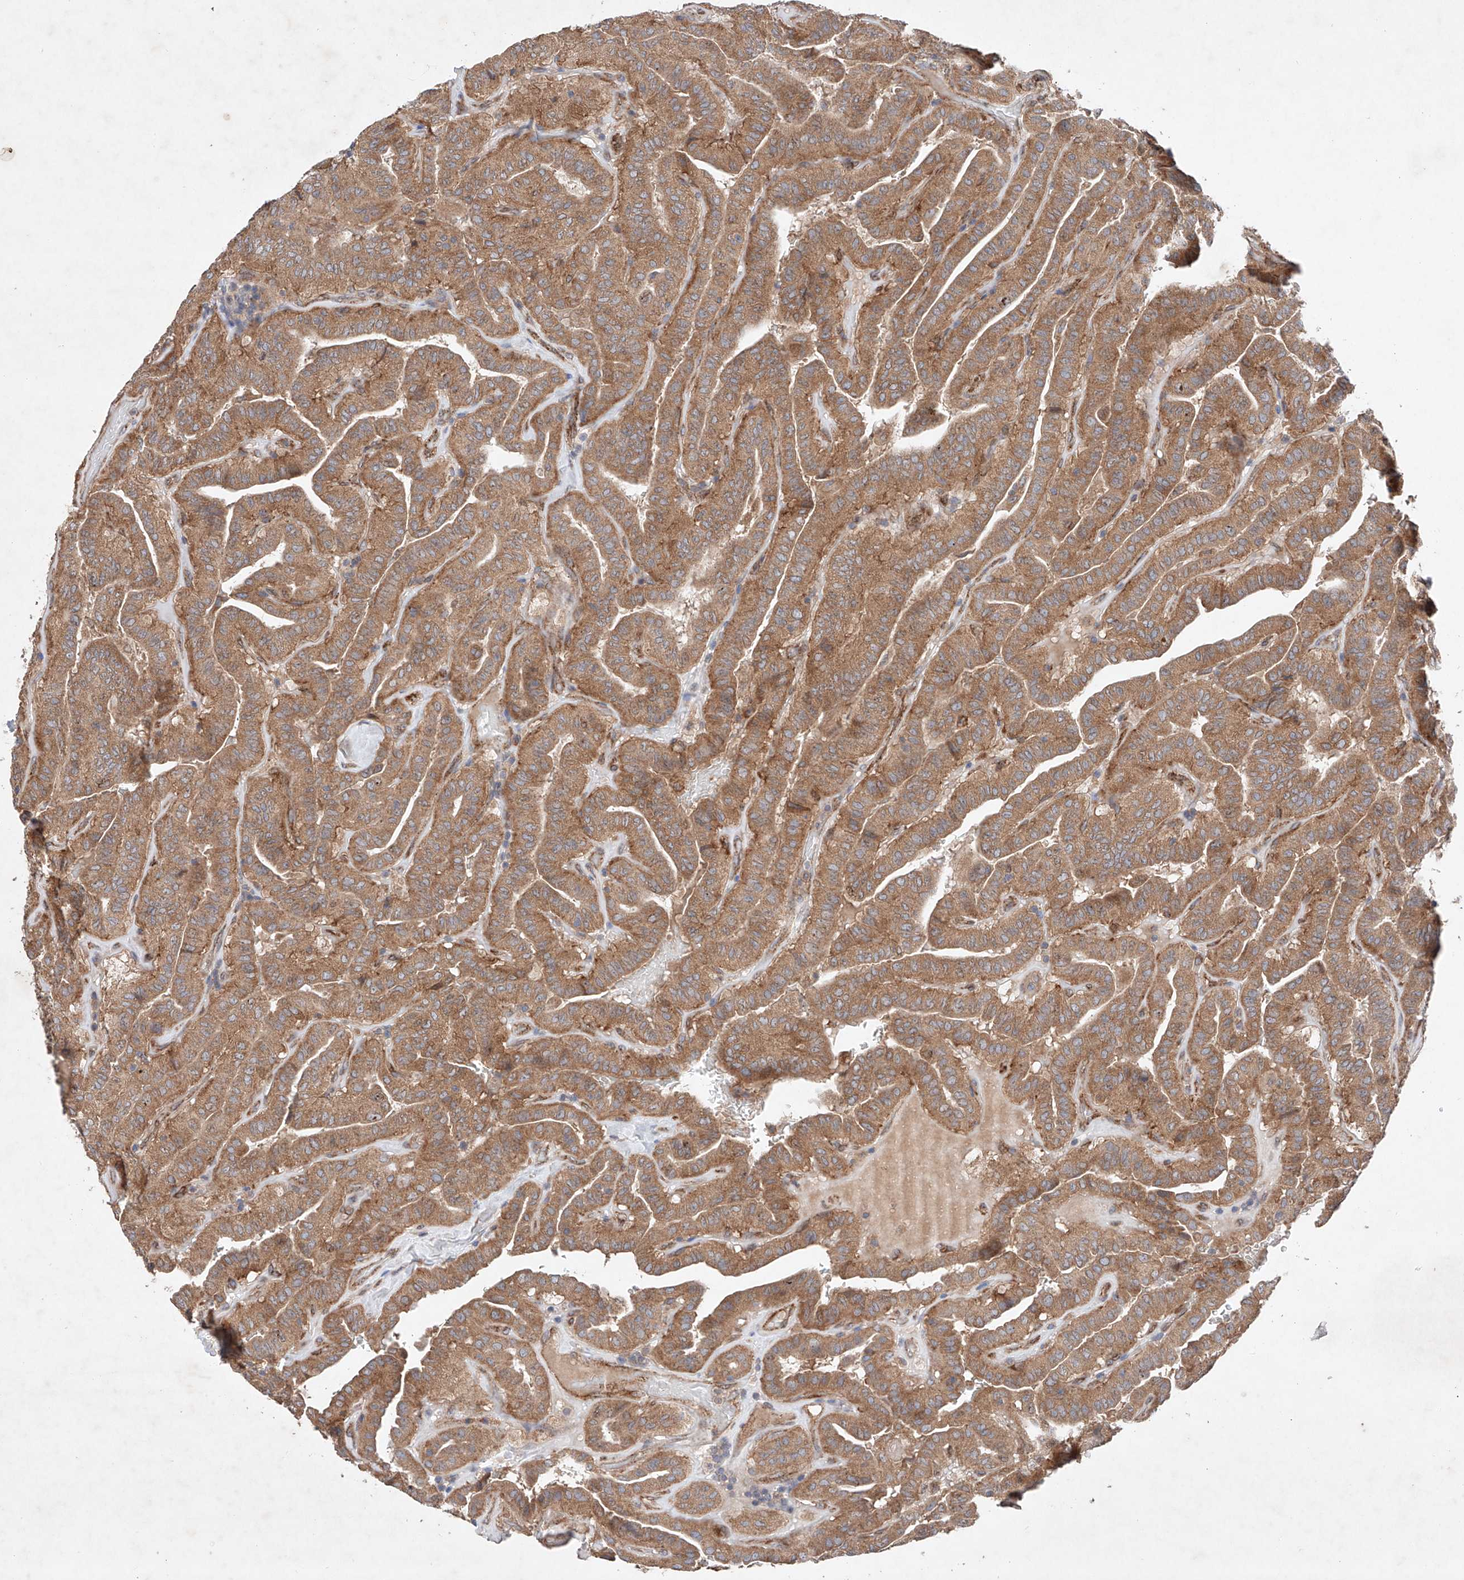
{"staining": {"intensity": "moderate", "quantity": ">75%", "location": "cytoplasmic/membranous"}, "tissue": "thyroid cancer", "cell_type": "Tumor cells", "image_type": "cancer", "snomed": [{"axis": "morphology", "description": "Papillary adenocarcinoma, NOS"}, {"axis": "topography", "description": "Thyroid gland"}], "caption": "Immunohistochemistry of thyroid cancer reveals medium levels of moderate cytoplasmic/membranous staining in about >75% of tumor cells.", "gene": "FASTK", "patient": {"sex": "male", "age": 77}}